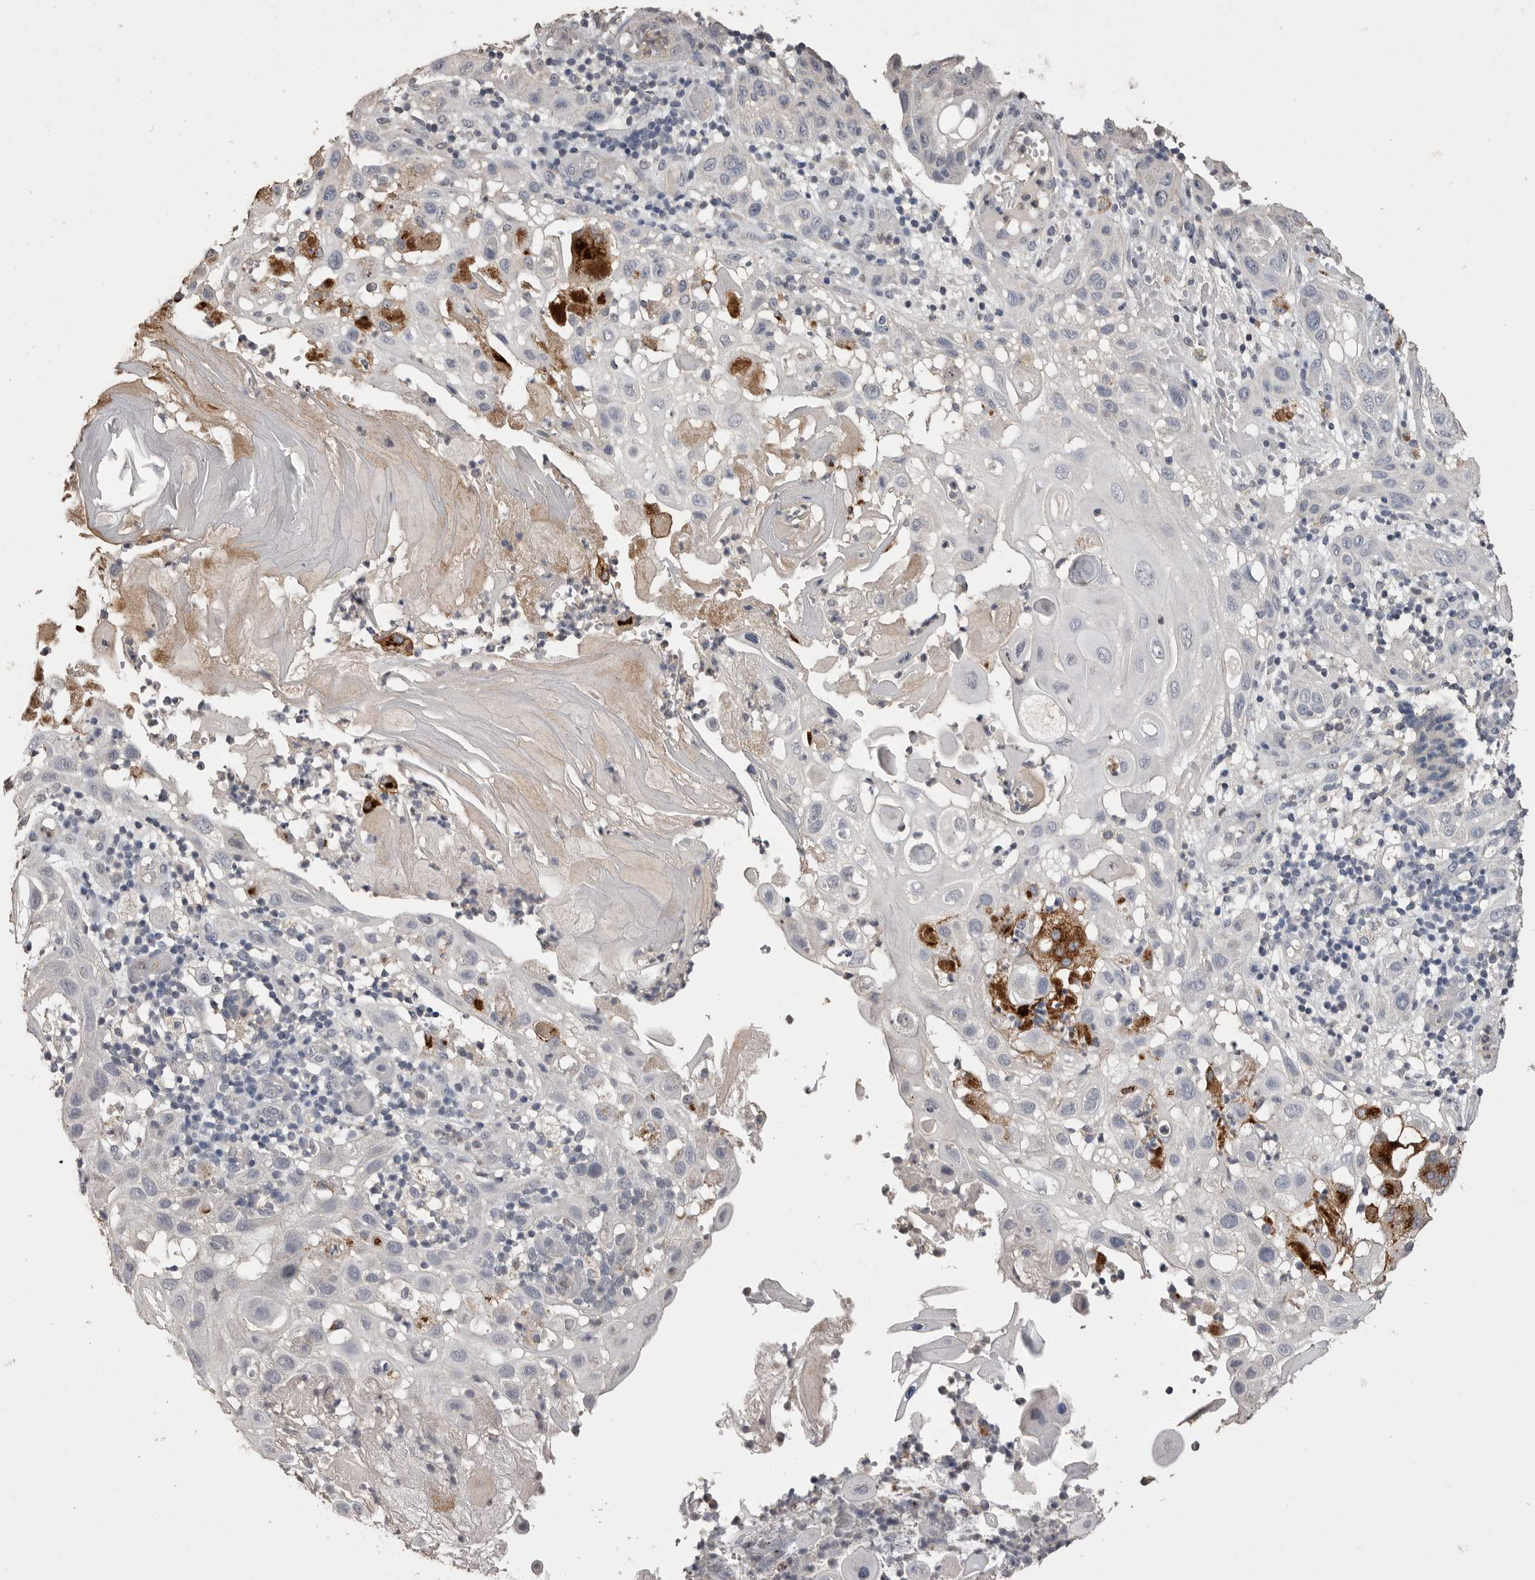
{"staining": {"intensity": "negative", "quantity": "none", "location": "none"}, "tissue": "skin cancer", "cell_type": "Tumor cells", "image_type": "cancer", "snomed": [{"axis": "morphology", "description": "Normal tissue, NOS"}, {"axis": "morphology", "description": "Squamous cell carcinoma, NOS"}, {"axis": "topography", "description": "Skin"}], "caption": "Skin cancer (squamous cell carcinoma) was stained to show a protein in brown. There is no significant staining in tumor cells.", "gene": "MMP7", "patient": {"sex": "female", "age": 96}}